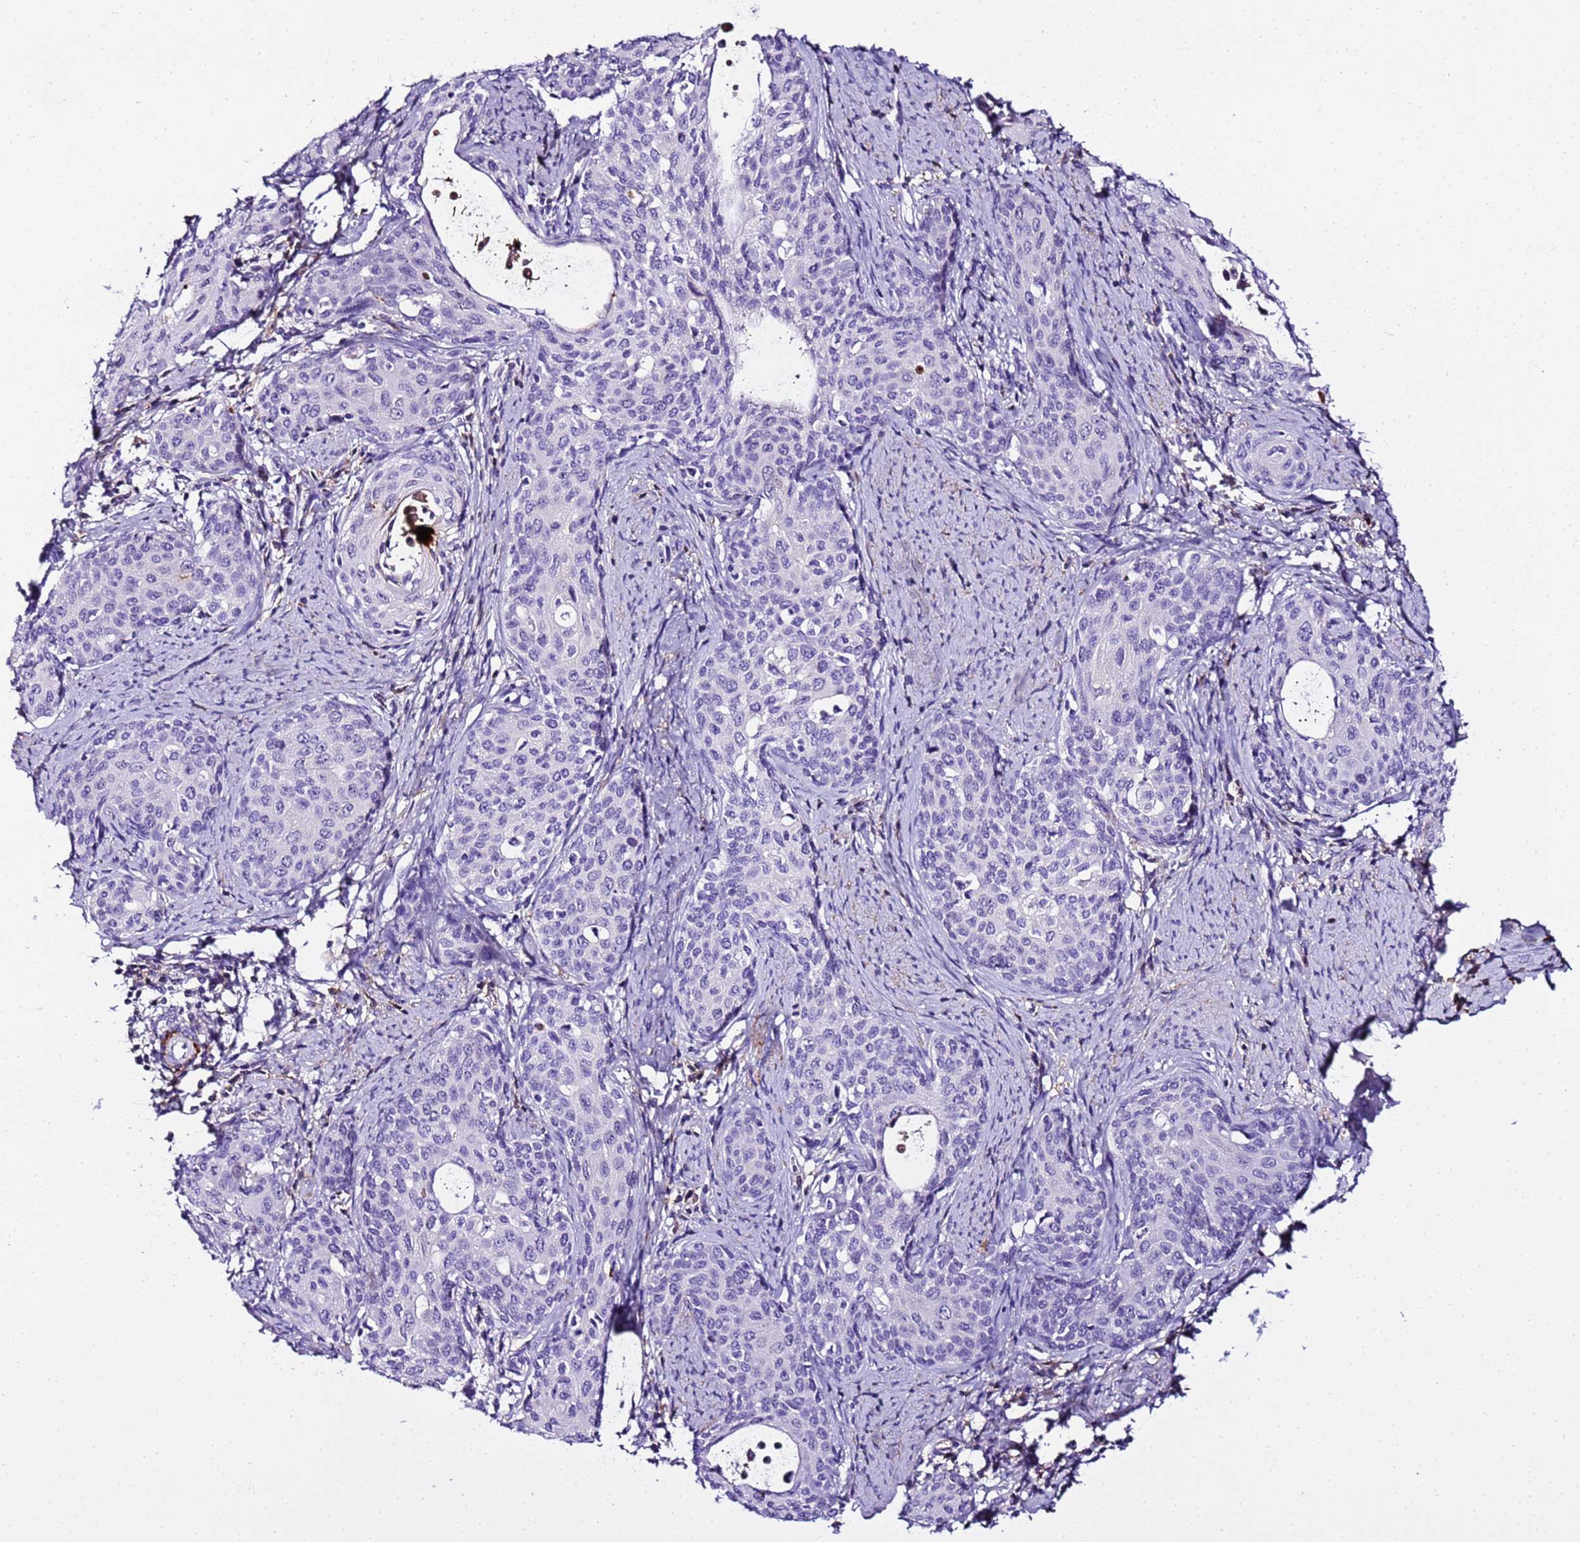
{"staining": {"intensity": "negative", "quantity": "none", "location": "none"}, "tissue": "cervical cancer", "cell_type": "Tumor cells", "image_type": "cancer", "snomed": [{"axis": "morphology", "description": "Squamous cell carcinoma, NOS"}, {"axis": "topography", "description": "Cervix"}], "caption": "Tumor cells are negative for brown protein staining in cervical squamous cell carcinoma.", "gene": "CFHR2", "patient": {"sex": "female", "age": 52}}